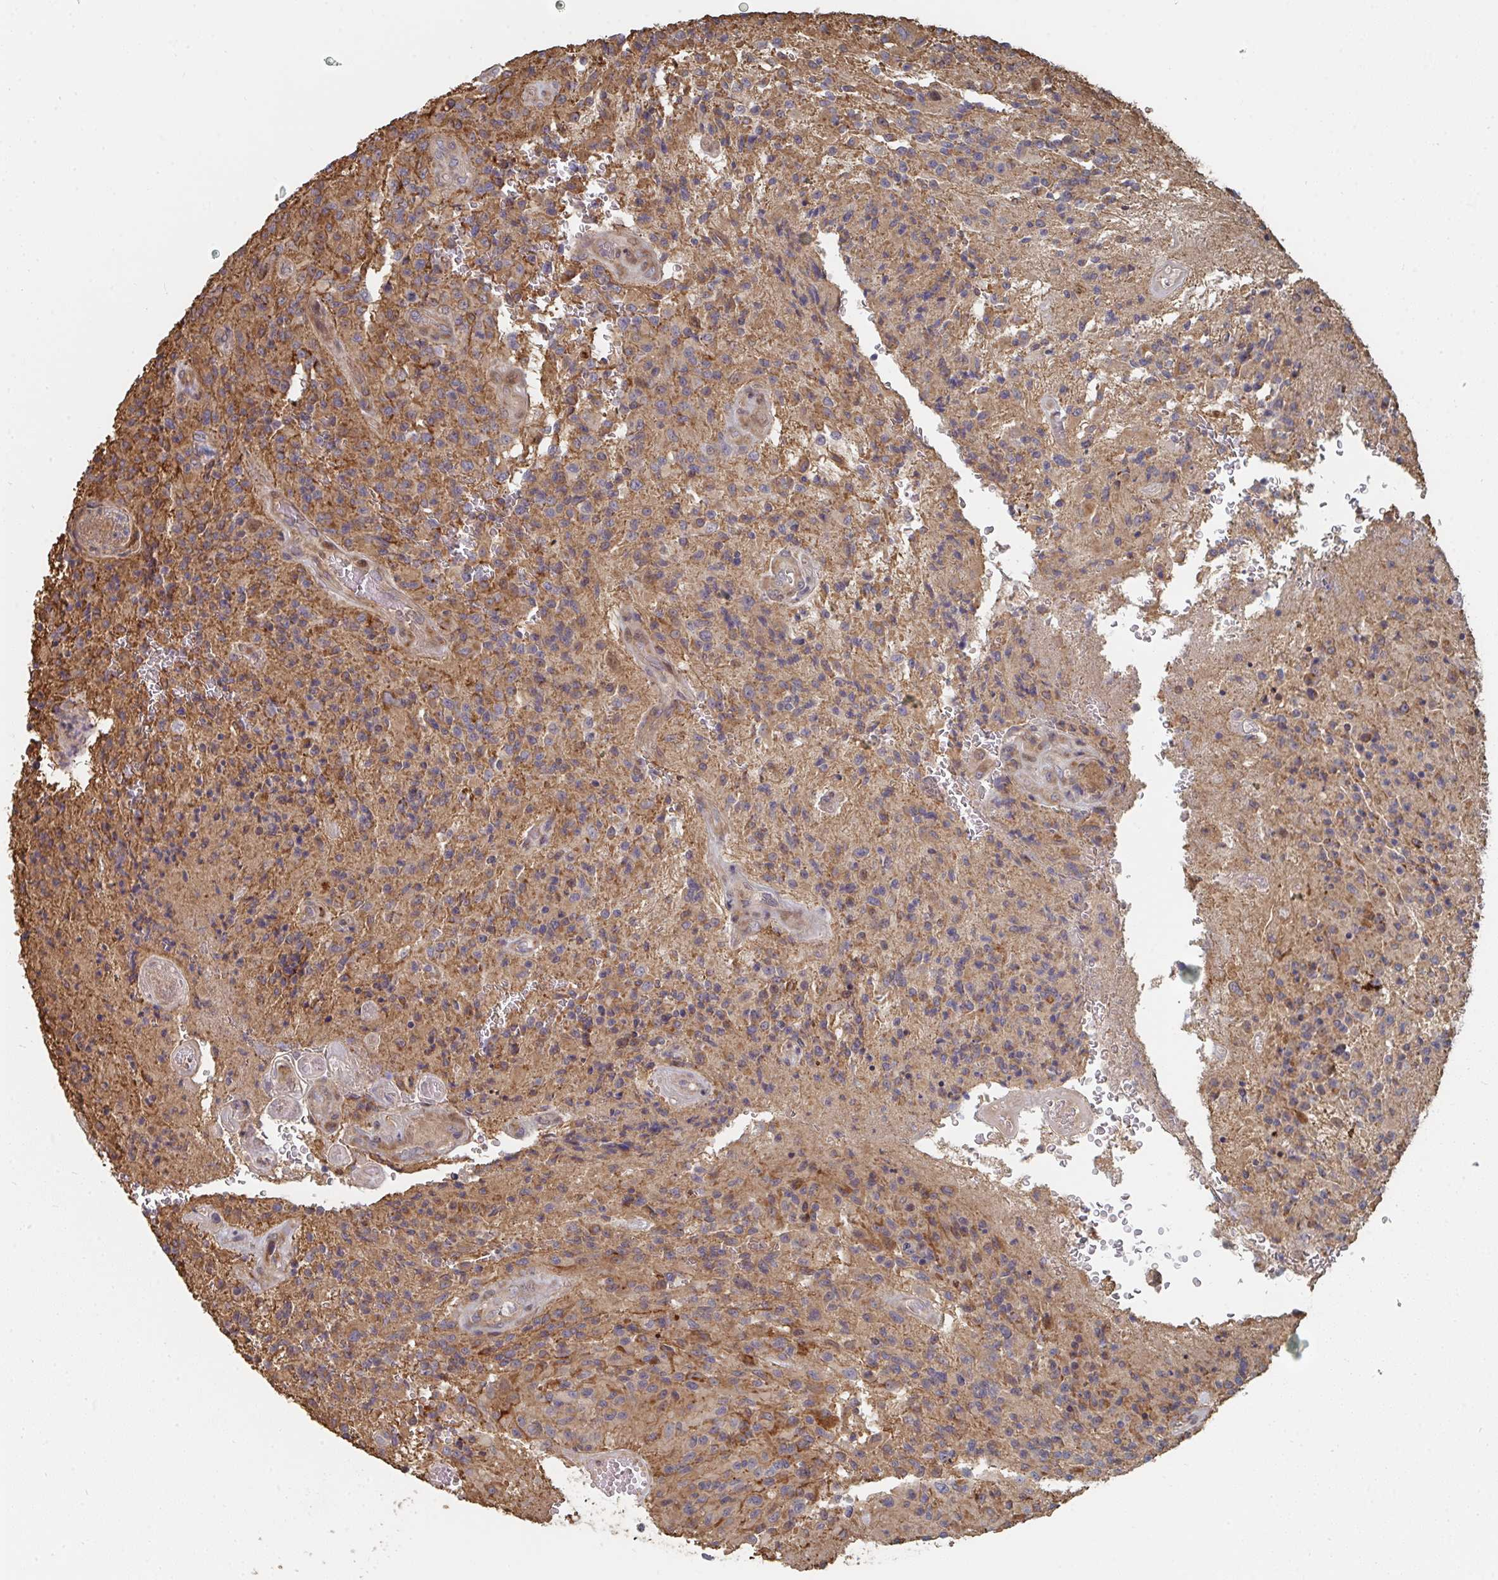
{"staining": {"intensity": "negative", "quantity": "none", "location": "none"}, "tissue": "glioma", "cell_type": "Tumor cells", "image_type": "cancer", "snomed": [{"axis": "morphology", "description": "Normal tissue, NOS"}, {"axis": "morphology", "description": "Glioma, malignant, High grade"}, {"axis": "topography", "description": "Cerebral cortex"}], "caption": "Malignant high-grade glioma was stained to show a protein in brown. There is no significant positivity in tumor cells. (Brightfield microscopy of DAB IHC at high magnification).", "gene": "PTEN", "patient": {"sex": "male", "age": 56}}